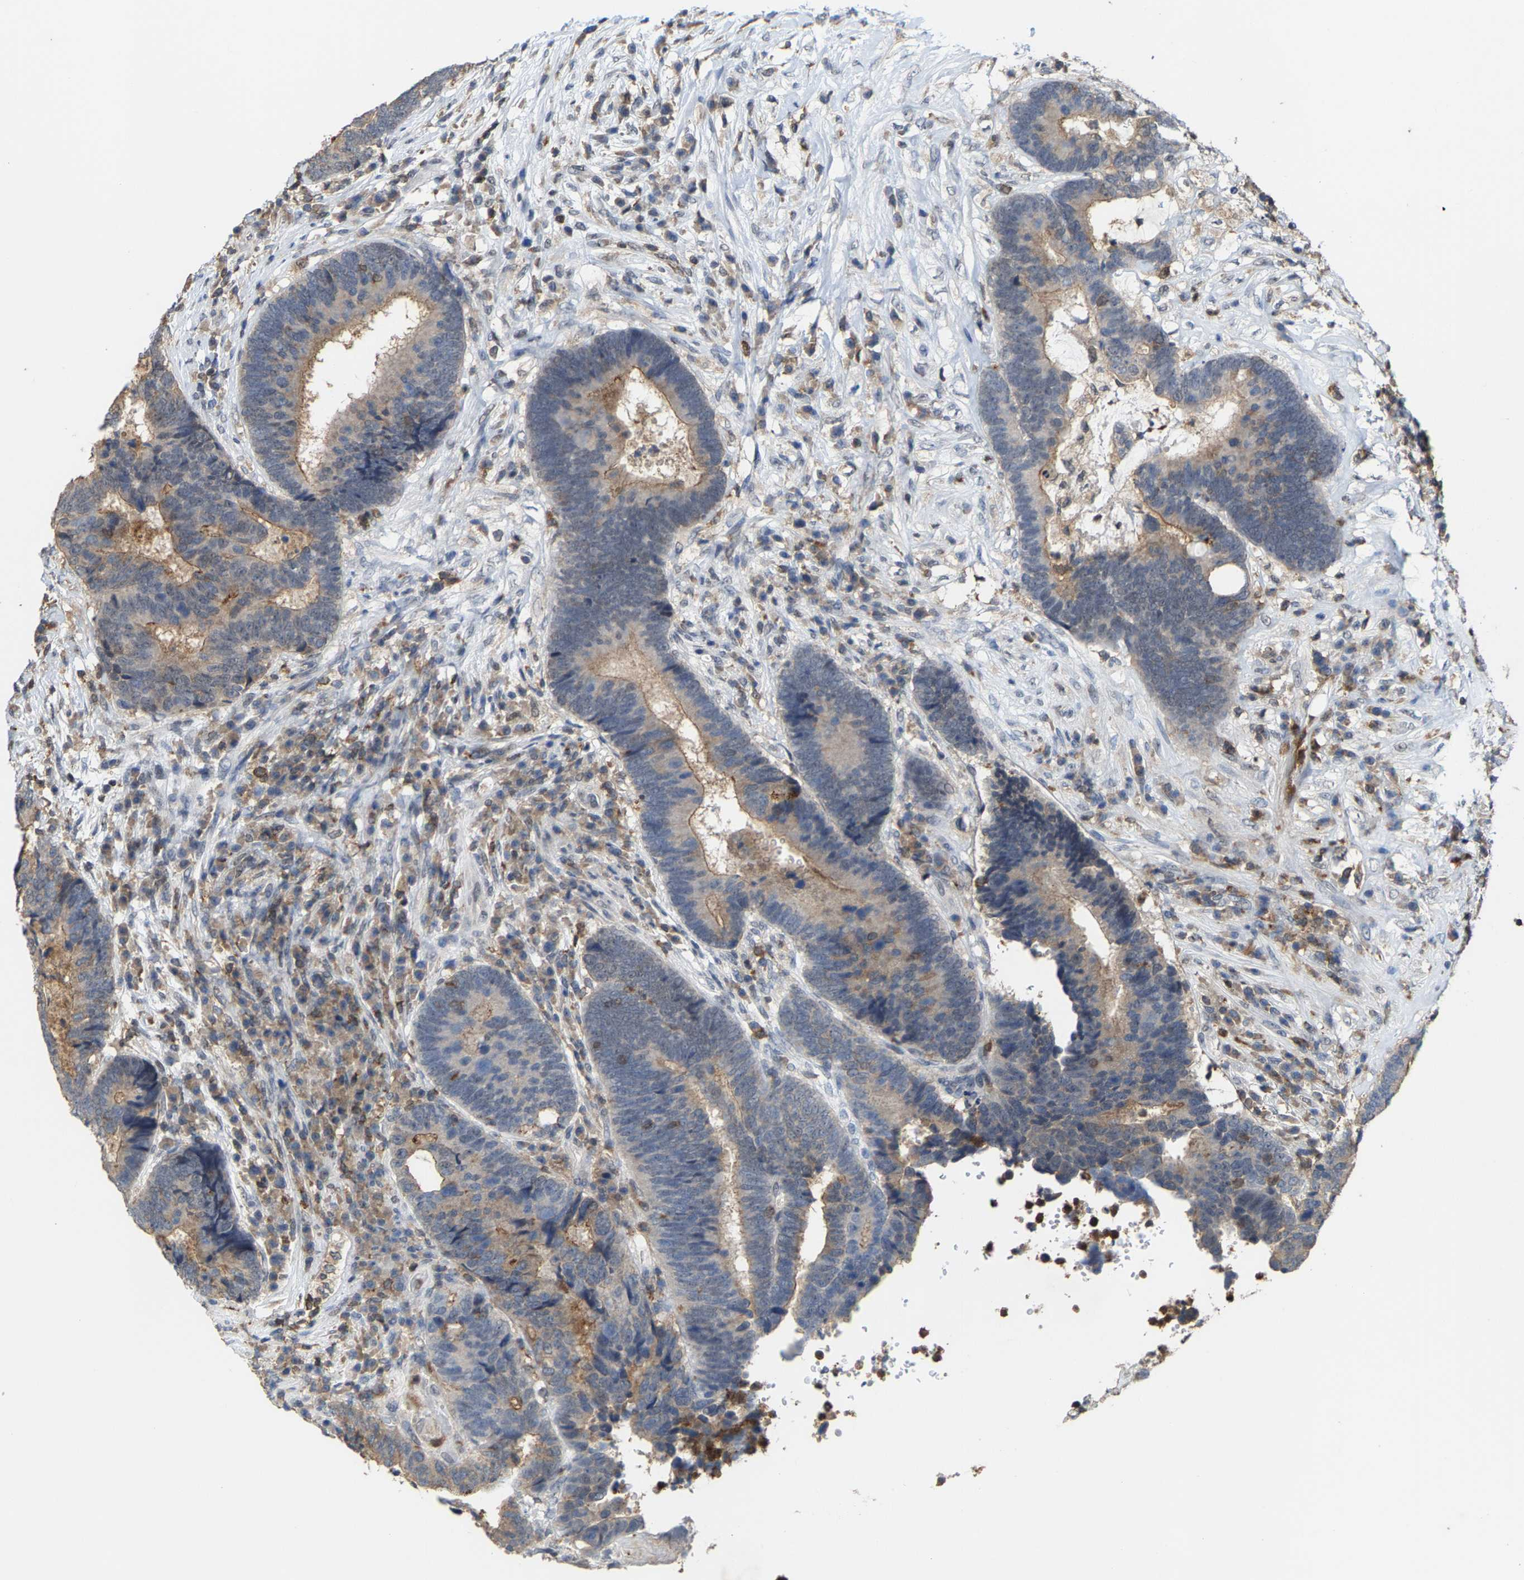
{"staining": {"intensity": "weak", "quantity": "<25%", "location": "cytoplasmic/membranous,nuclear"}, "tissue": "colorectal cancer", "cell_type": "Tumor cells", "image_type": "cancer", "snomed": [{"axis": "morphology", "description": "Adenocarcinoma, NOS"}, {"axis": "topography", "description": "Rectum"}], "caption": "A micrograph of colorectal cancer stained for a protein shows no brown staining in tumor cells.", "gene": "FGD3", "patient": {"sex": "female", "age": 89}}